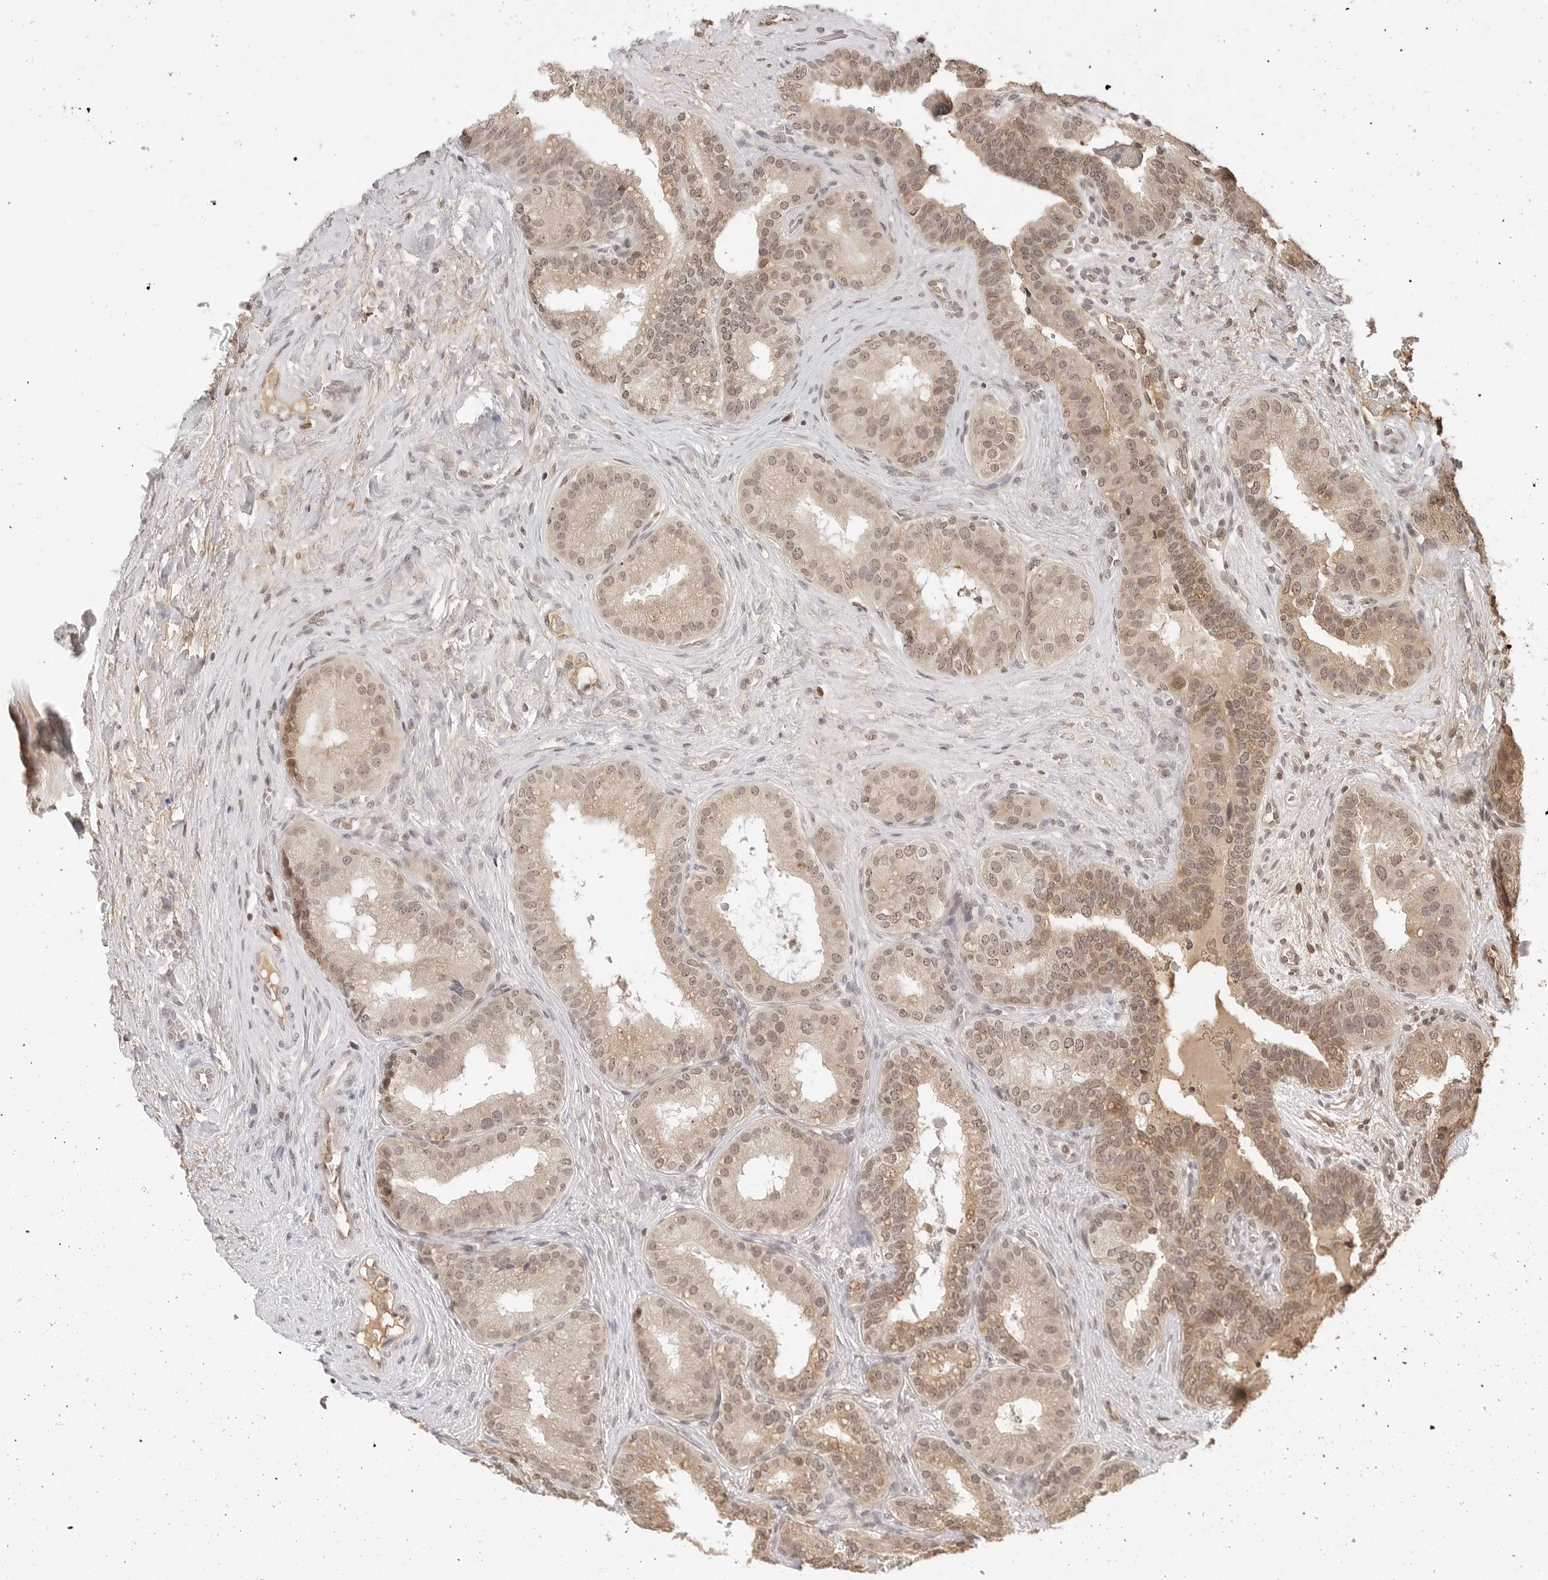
{"staining": {"intensity": "moderate", "quantity": ">75%", "location": "cytoplasmic/membranous,nuclear"}, "tissue": "prostate cancer", "cell_type": "Tumor cells", "image_type": "cancer", "snomed": [{"axis": "morphology", "description": "Adenocarcinoma, High grade"}, {"axis": "topography", "description": "Prostate"}], "caption": "High-power microscopy captured an IHC micrograph of prostate high-grade adenocarcinoma, revealing moderate cytoplasmic/membranous and nuclear expression in approximately >75% of tumor cells. (IHC, brightfield microscopy, high magnification).", "gene": "SEPTIN4", "patient": {"sex": "male", "age": 56}}